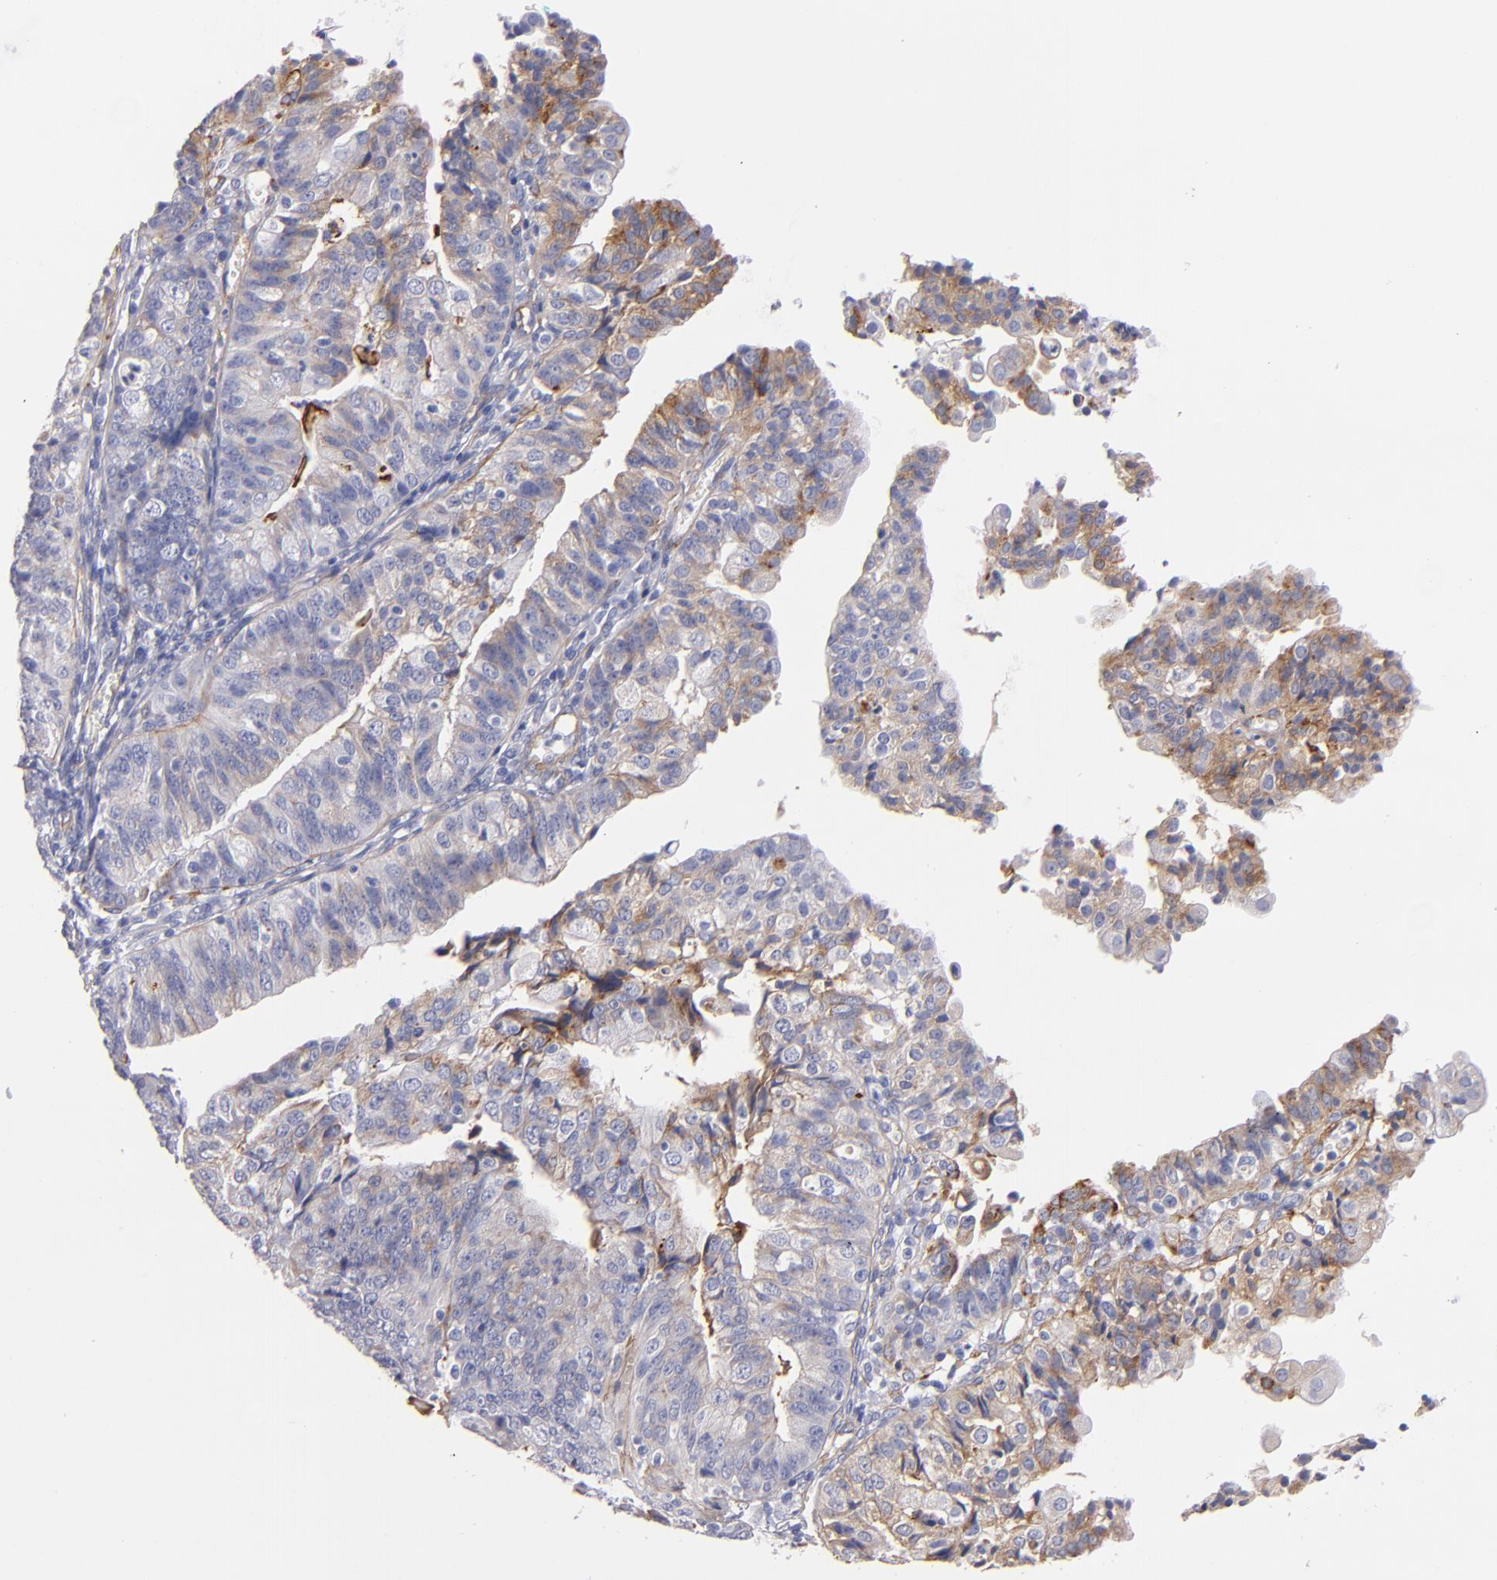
{"staining": {"intensity": "weak", "quantity": ">75%", "location": "cytoplasmic/membranous"}, "tissue": "endometrial cancer", "cell_type": "Tumor cells", "image_type": "cancer", "snomed": [{"axis": "morphology", "description": "Adenocarcinoma, NOS"}, {"axis": "topography", "description": "Endometrium"}], "caption": "The immunohistochemical stain highlights weak cytoplasmic/membranous positivity in tumor cells of endometrial cancer tissue.", "gene": "LAMC1", "patient": {"sex": "female", "age": 56}}